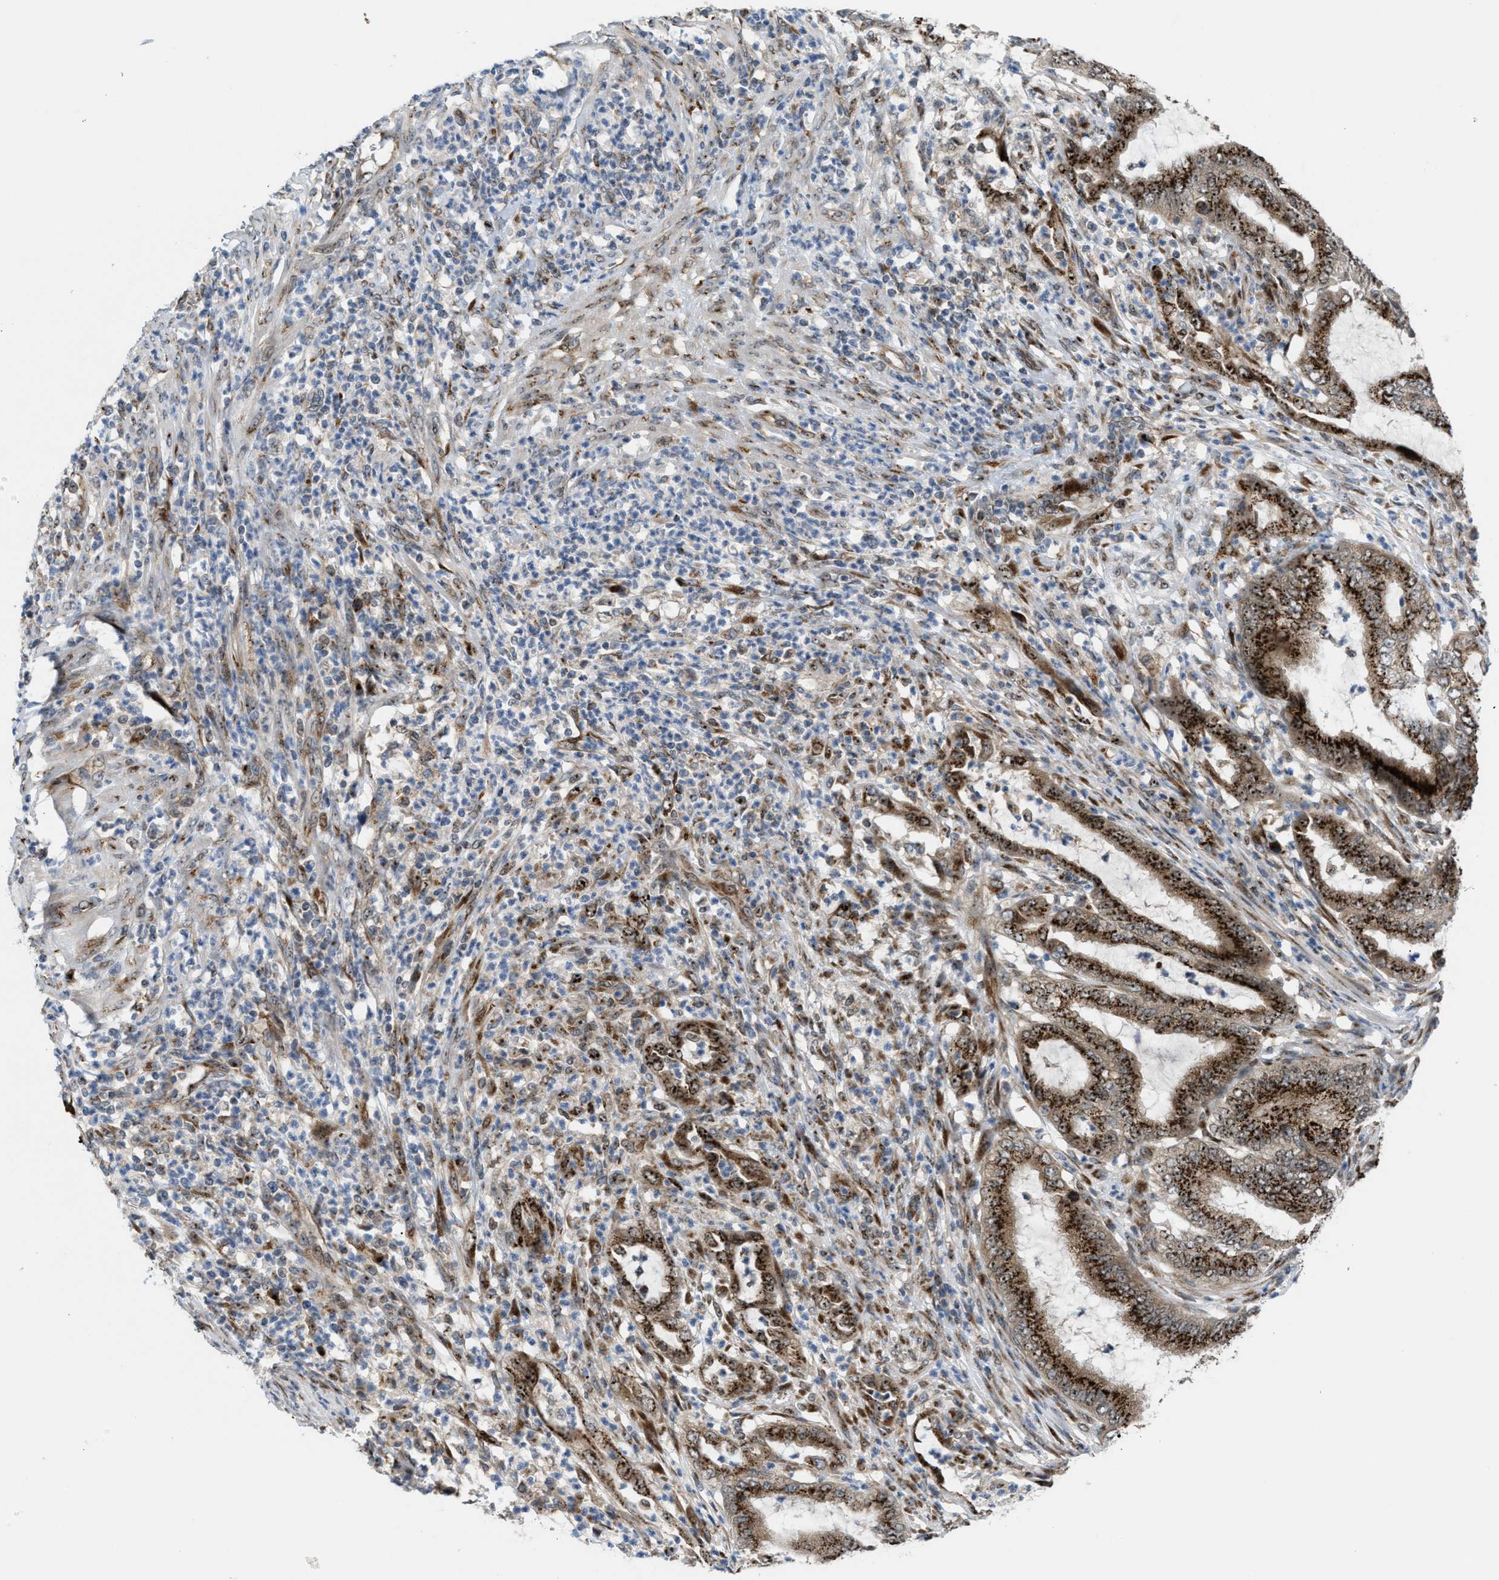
{"staining": {"intensity": "strong", "quantity": ">75%", "location": "cytoplasmic/membranous"}, "tissue": "endometrial cancer", "cell_type": "Tumor cells", "image_type": "cancer", "snomed": [{"axis": "morphology", "description": "Adenocarcinoma, NOS"}, {"axis": "topography", "description": "Endometrium"}], "caption": "IHC (DAB) staining of adenocarcinoma (endometrial) shows strong cytoplasmic/membranous protein positivity in about >75% of tumor cells.", "gene": "SLC38A10", "patient": {"sex": "female", "age": 51}}